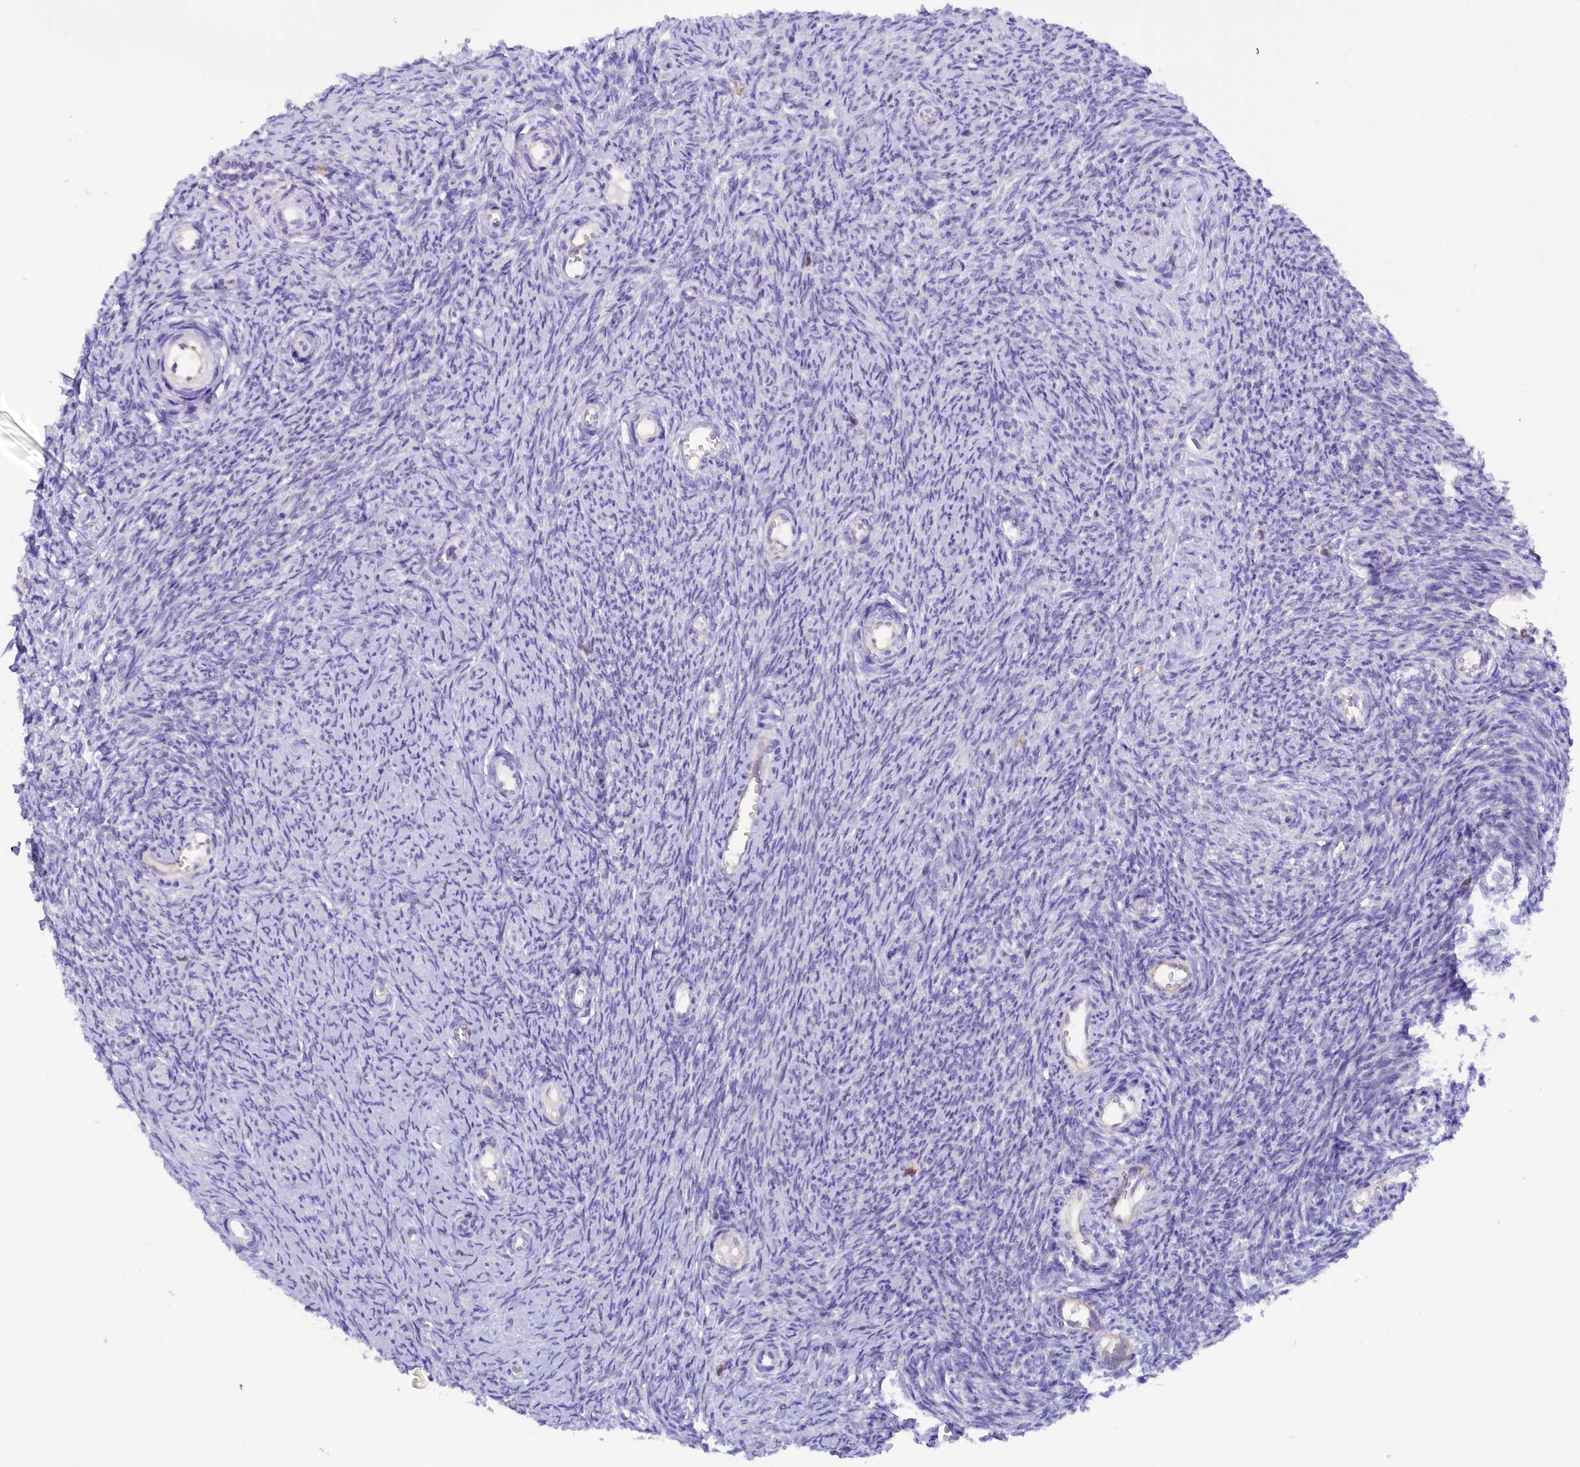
{"staining": {"intensity": "negative", "quantity": "none", "location": "none"}, "tissue": "ovary", "cell_type": "Follicle cells", "image_type": "normal", "snomed": [{"axis": "morphology", "description": "Normal tissue, NOS"}, {"axis": "topography", "description": "Ovary"}], "caption": "The IHC micrograph has no significant positivity in follicle cells of ovary.", "gene": "FAM193A", "patient": {"sex": "female", "age": 44}}